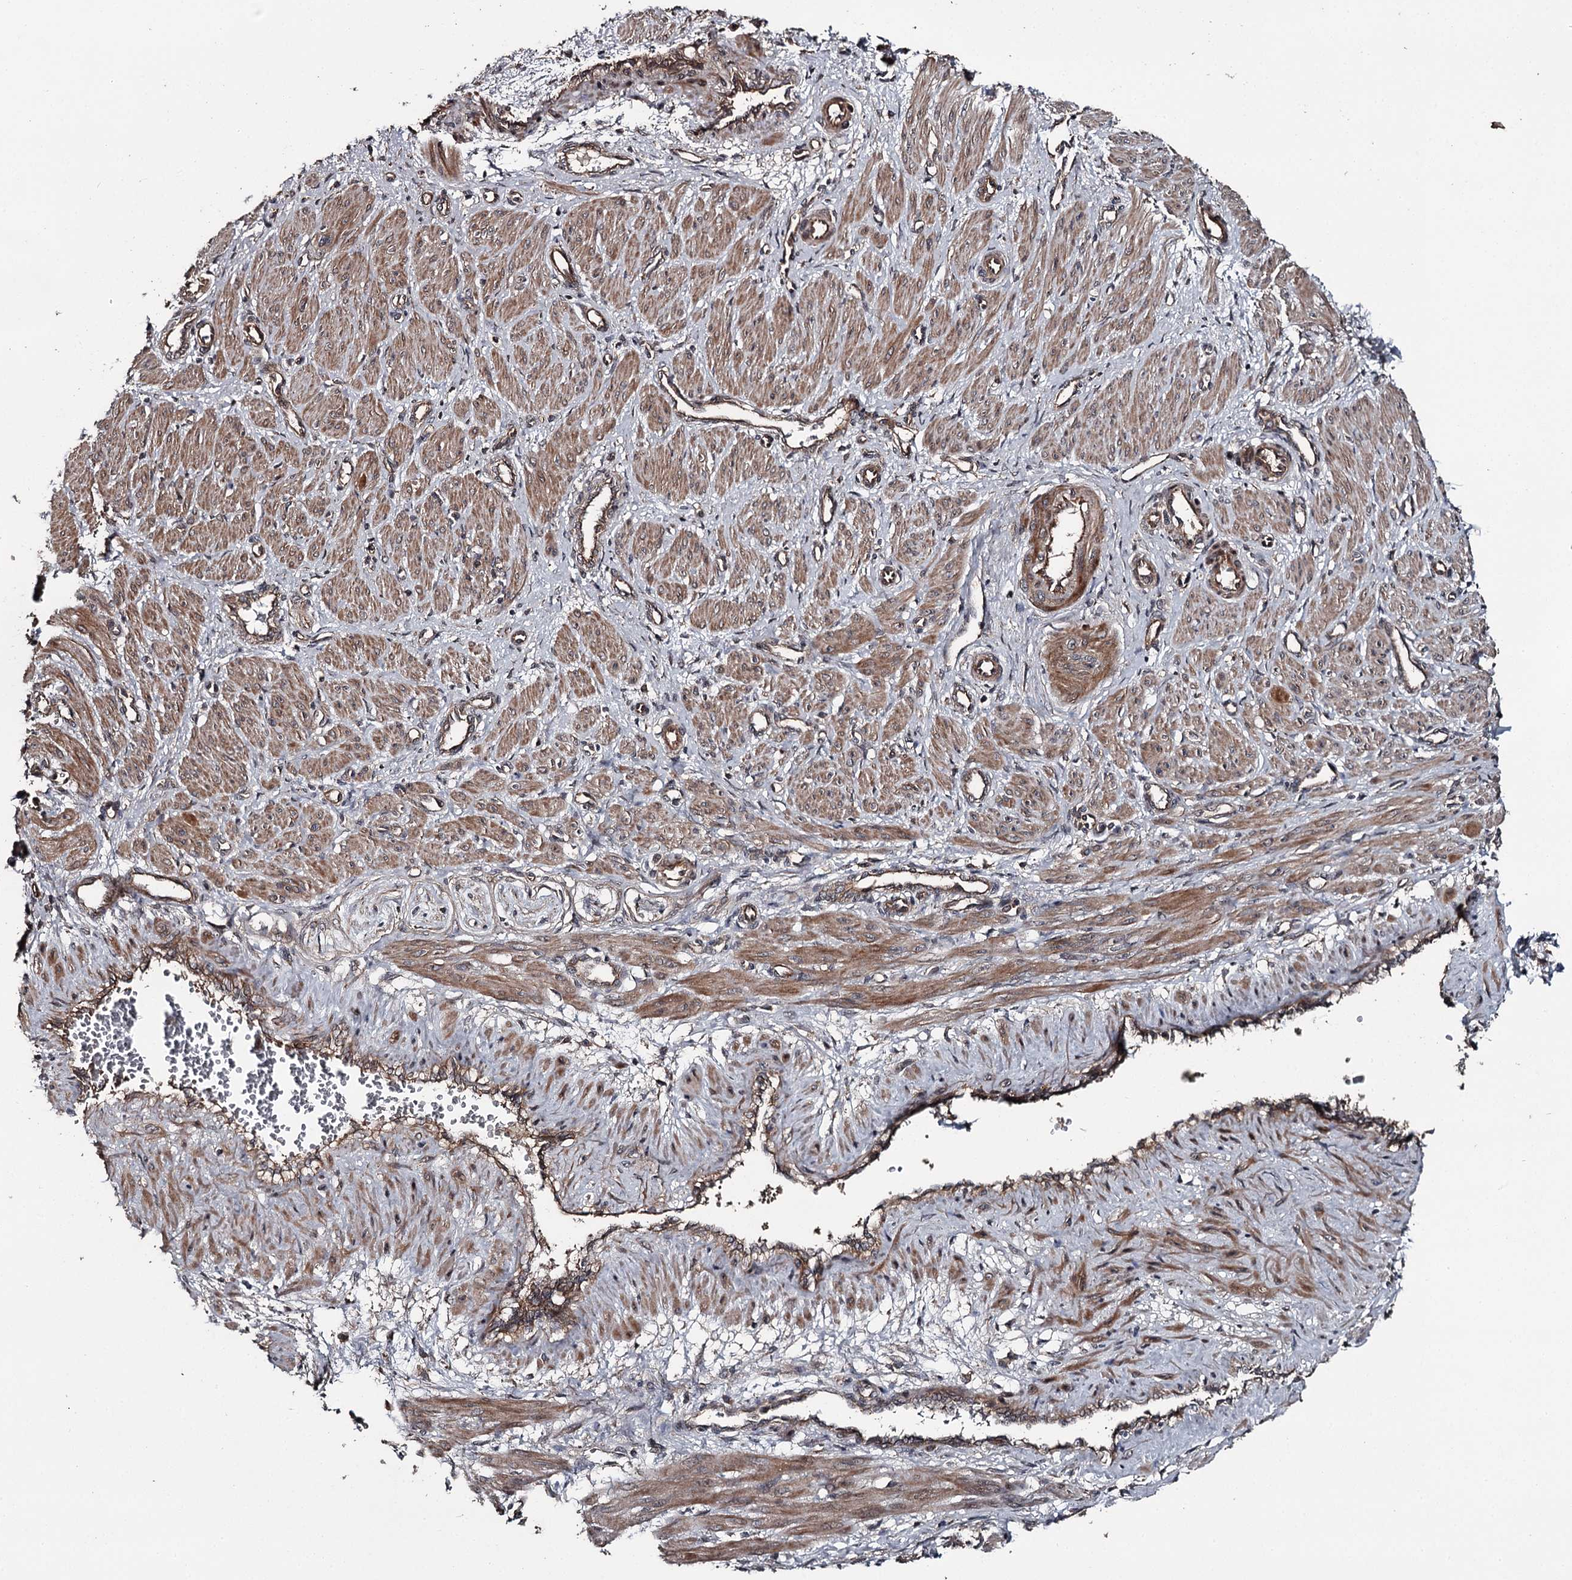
{"staining": {"intensity": "moderate", "quantity": ">75%", "location": "cytoplasmic/membranous"}, "tissue": "smooth muscle", "cell_type": "Smooth muscle cells", "image_type": "normal", "snomed": [{"axis": "morphology", "description": "Normal tissue, NOS"}, {"axis": "topography", "description": "Endometrium"}], "caption": "Protein expression analysis of benign smooth muscle reveals moderate cytoplasmic/membranous staining in approximately >75% of smooth muscle cells.", "gene": "RAB21", "patient": {"sex": "female", "age": 33}}